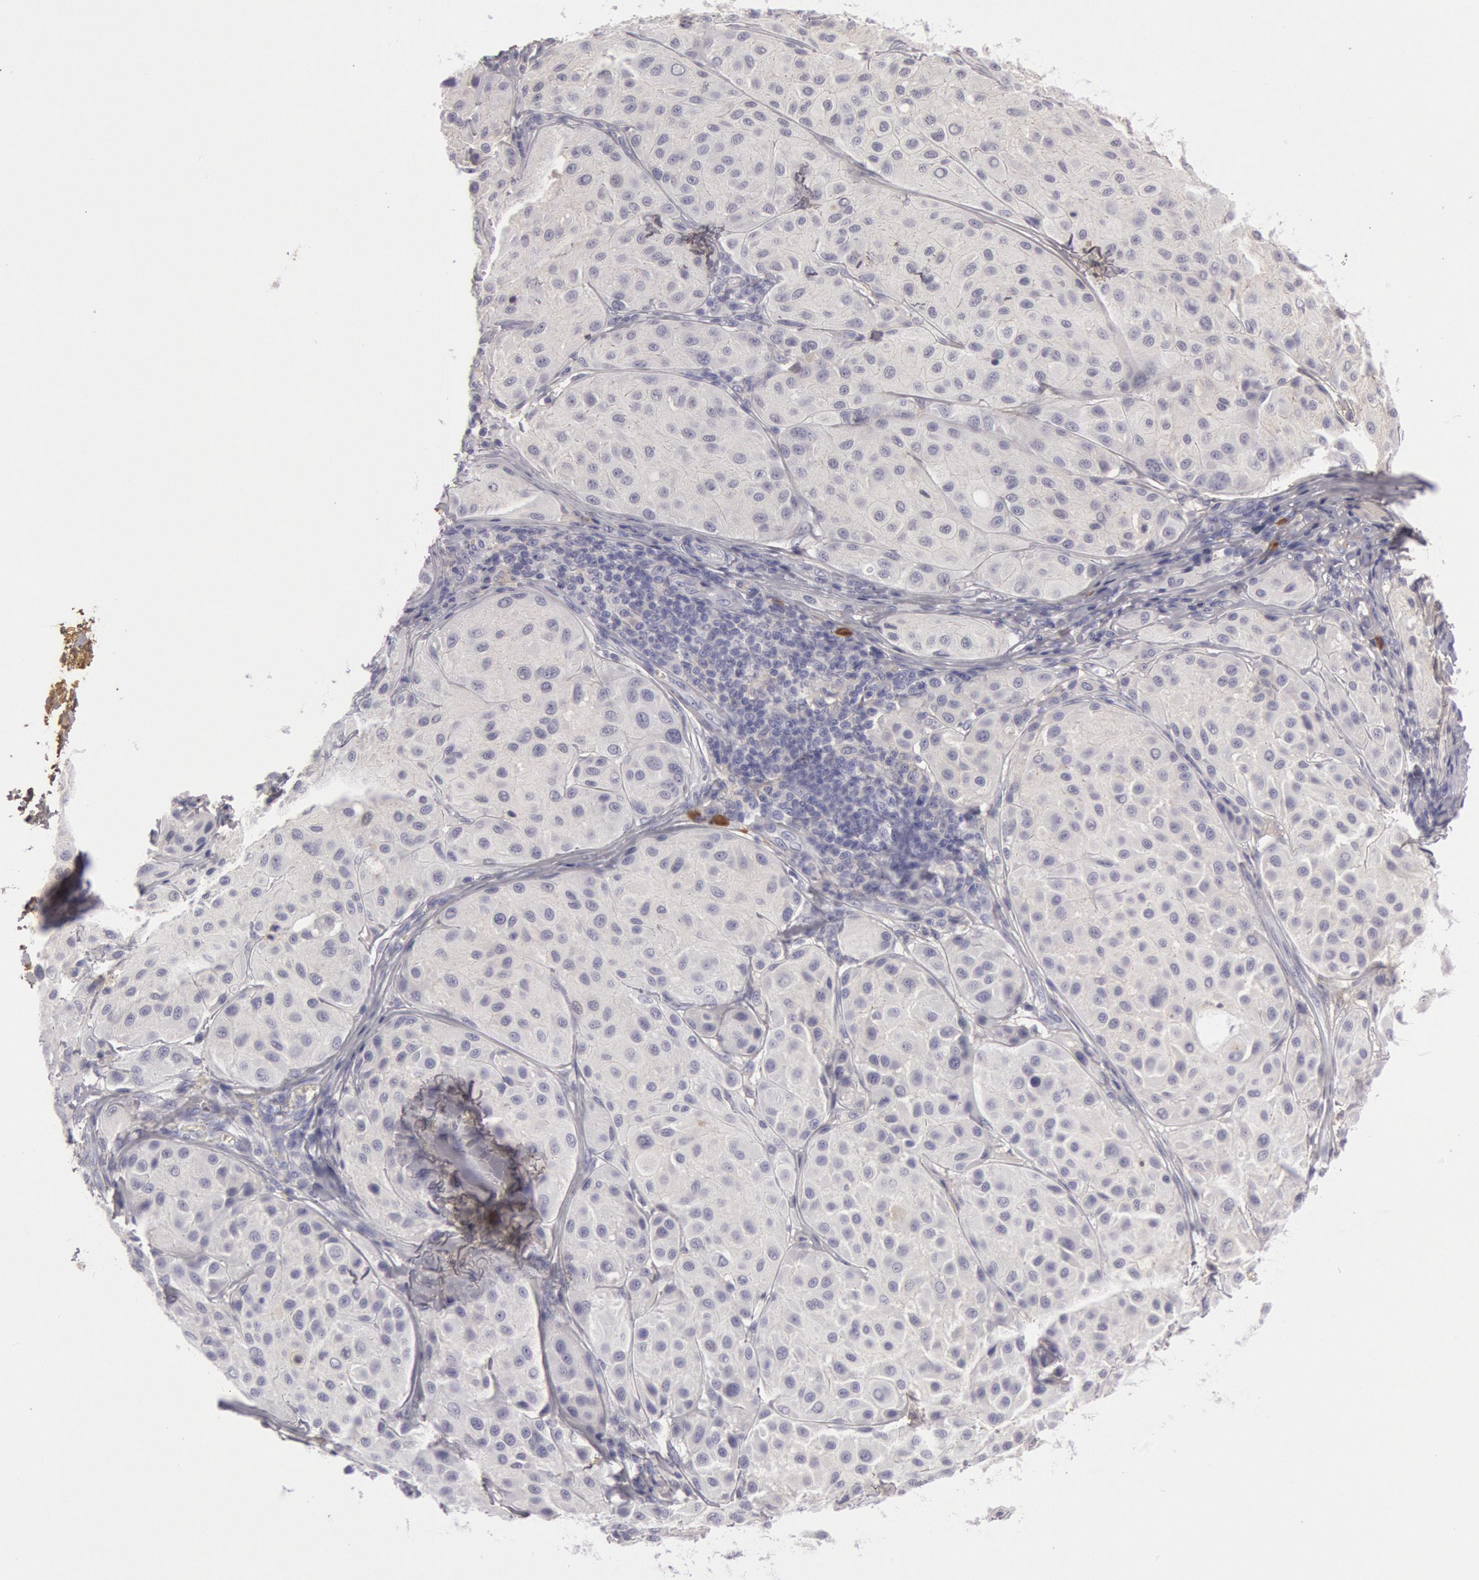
{"staining": {"intensity": "negative", "quantity": "none", "location": "none"}, "tissue": "melanoma", "cell_type": "Tumor cells", "image_type": "cancer", "snomed": [{"axis": "morphology", "description": "Malignant melanoma, NOS"}, {"axis": "topography", "description": "Skin"}], "caption": "This is a histopathology image of IHC staining of melanoma, which shows no staining in tumor cells. (Brightfield microscopy of DAB (3,3'-diaminobenzidine) immunohistochemistry at high magnification).", "gene": "IGHG1", "patient": {"sex": "male", "age": 36}}